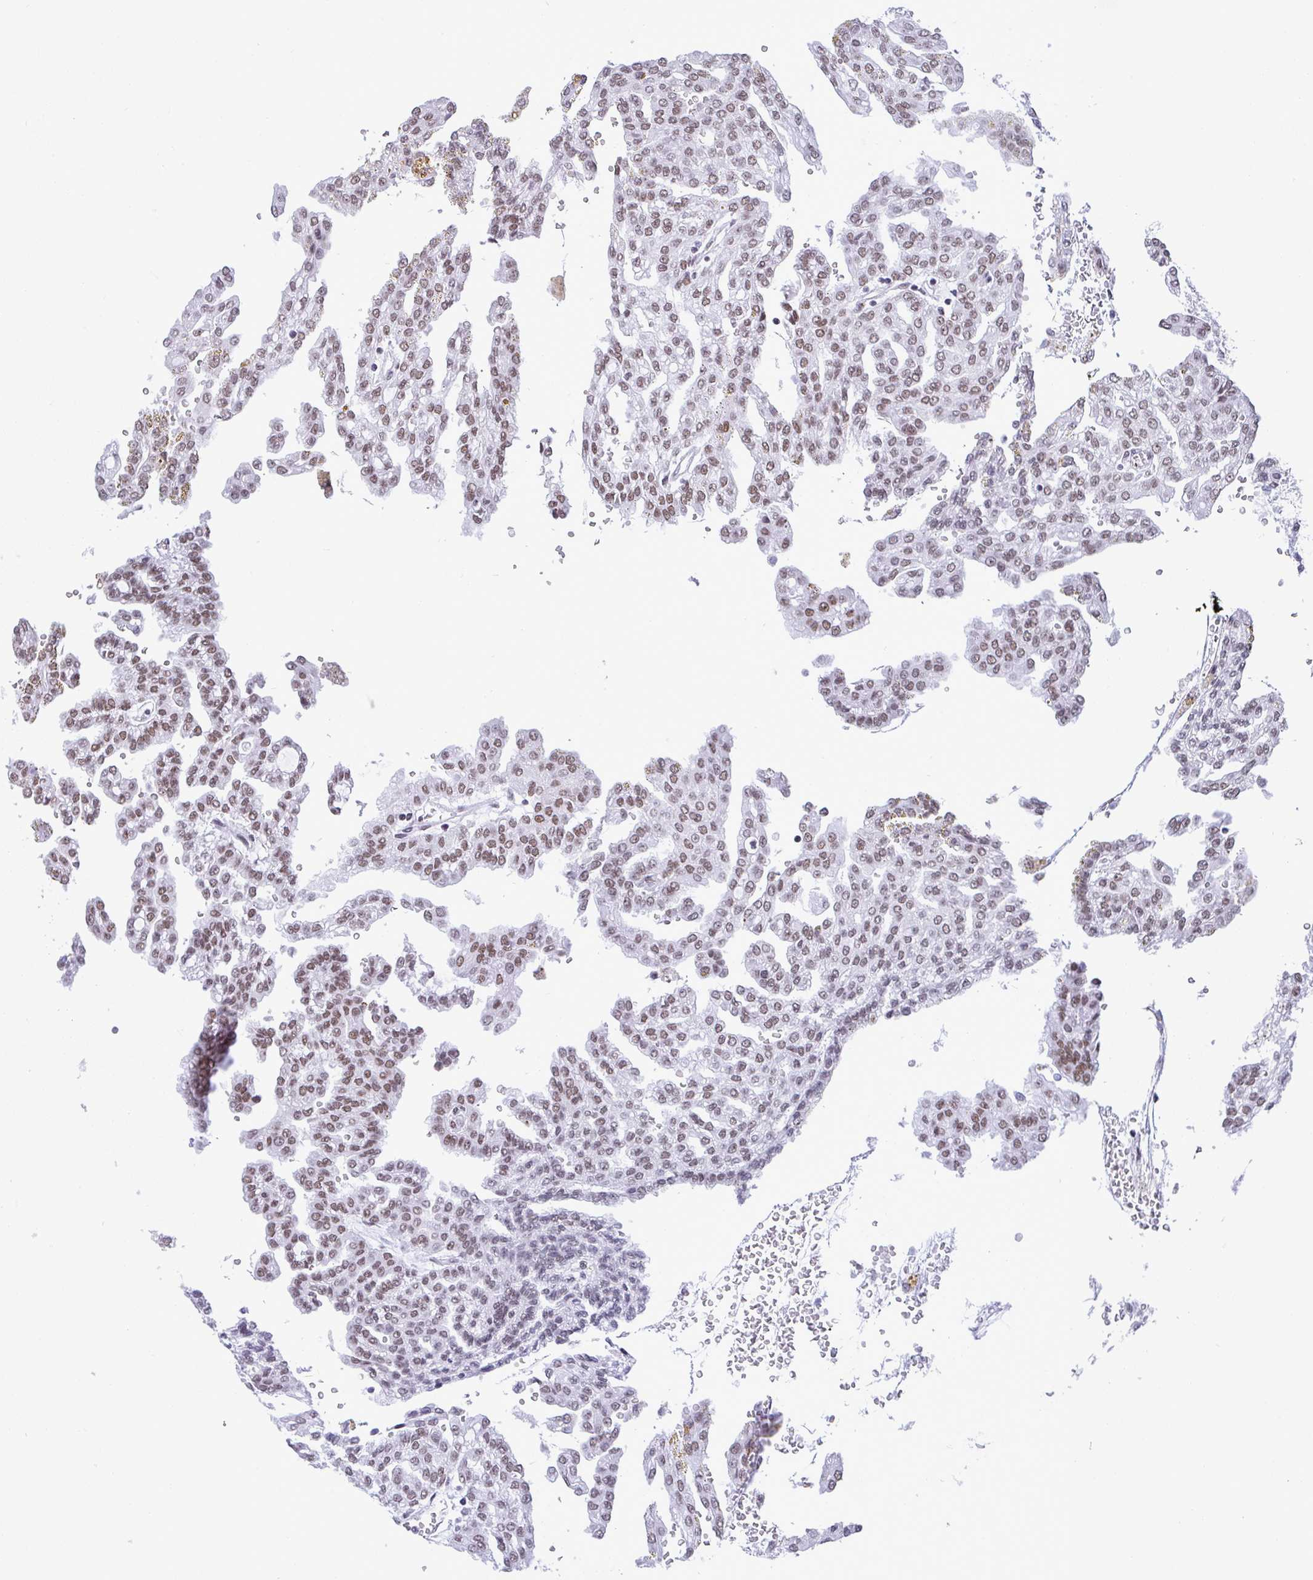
{"staining": {"intensity": "weak", "quantity": ">75%", "location": "nuclear"}, "tissue": "renal cancer", "cell_type": "Tumor cells", "image_type": "cancer", "snomed": [{"axis": "morphology", "description": "Adenocarcinoma, NOS"}, {"axis": "topography", "description": "Kidney"}], "caption": "About >75% of tumor cells in human renal cancer exhibit weak nuclear protein positivity as visualized by brown immunohistochemical staining.", "gene": "DDX52", "patient": {"sex": "male", "age": 63}}